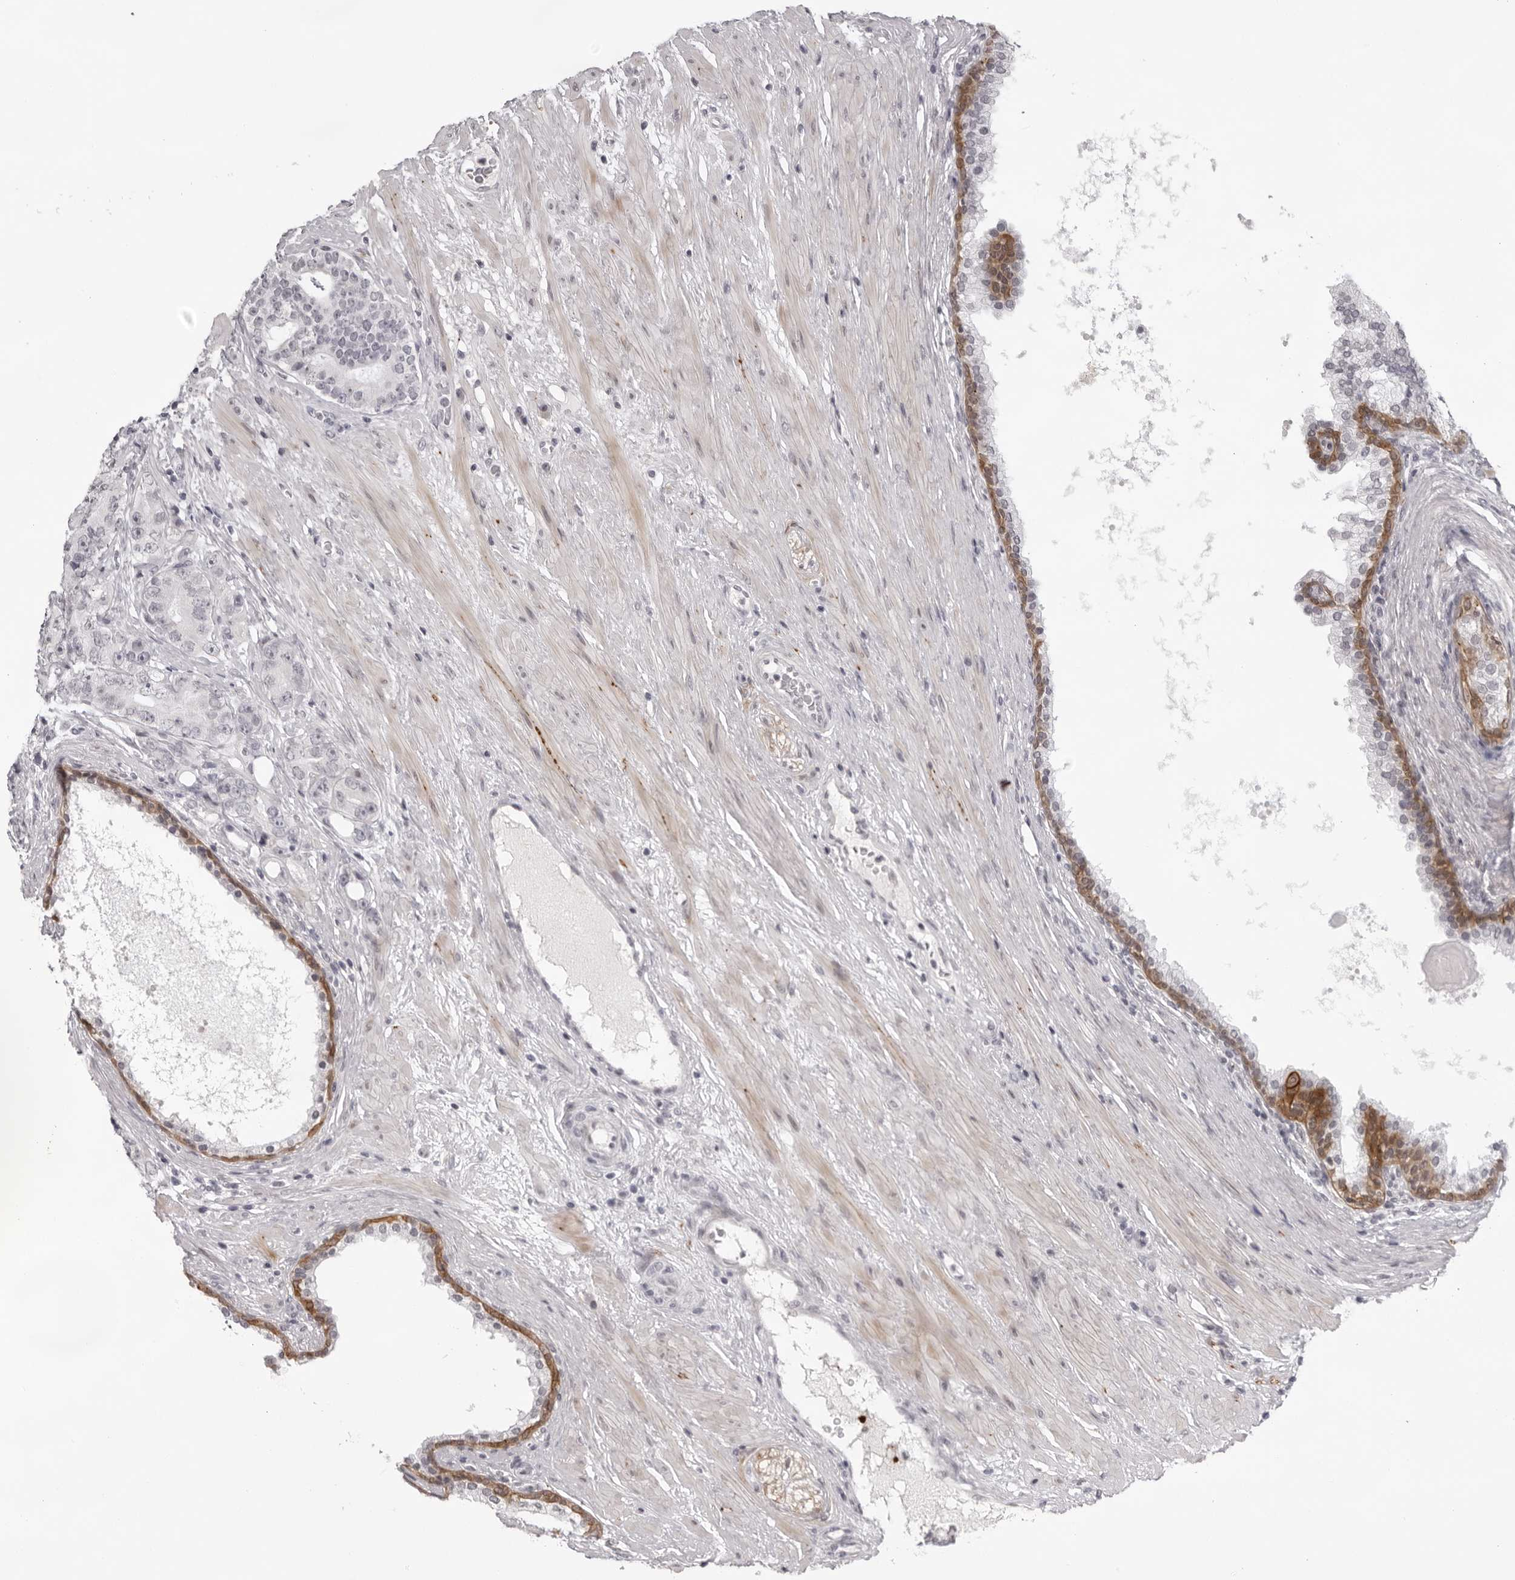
{"staining": {"intensity": "negative", "quantity": "none", "location": "none"}, "tissue": "prostate cancer", "cell_type": "Tumor cells", "image_type": "cancer", "snomed": [{"axis": "morphology", "description": "Adenocarcinoma, High grade"}, {"axis": "topography", "description": "Prostate"}], "caption": "Tumor cells are negative for protein expression in human high-grade adenocarcinoma (prostate).", "gene": "NUDT18", "patient": {"sex": "male", "age": 56}}